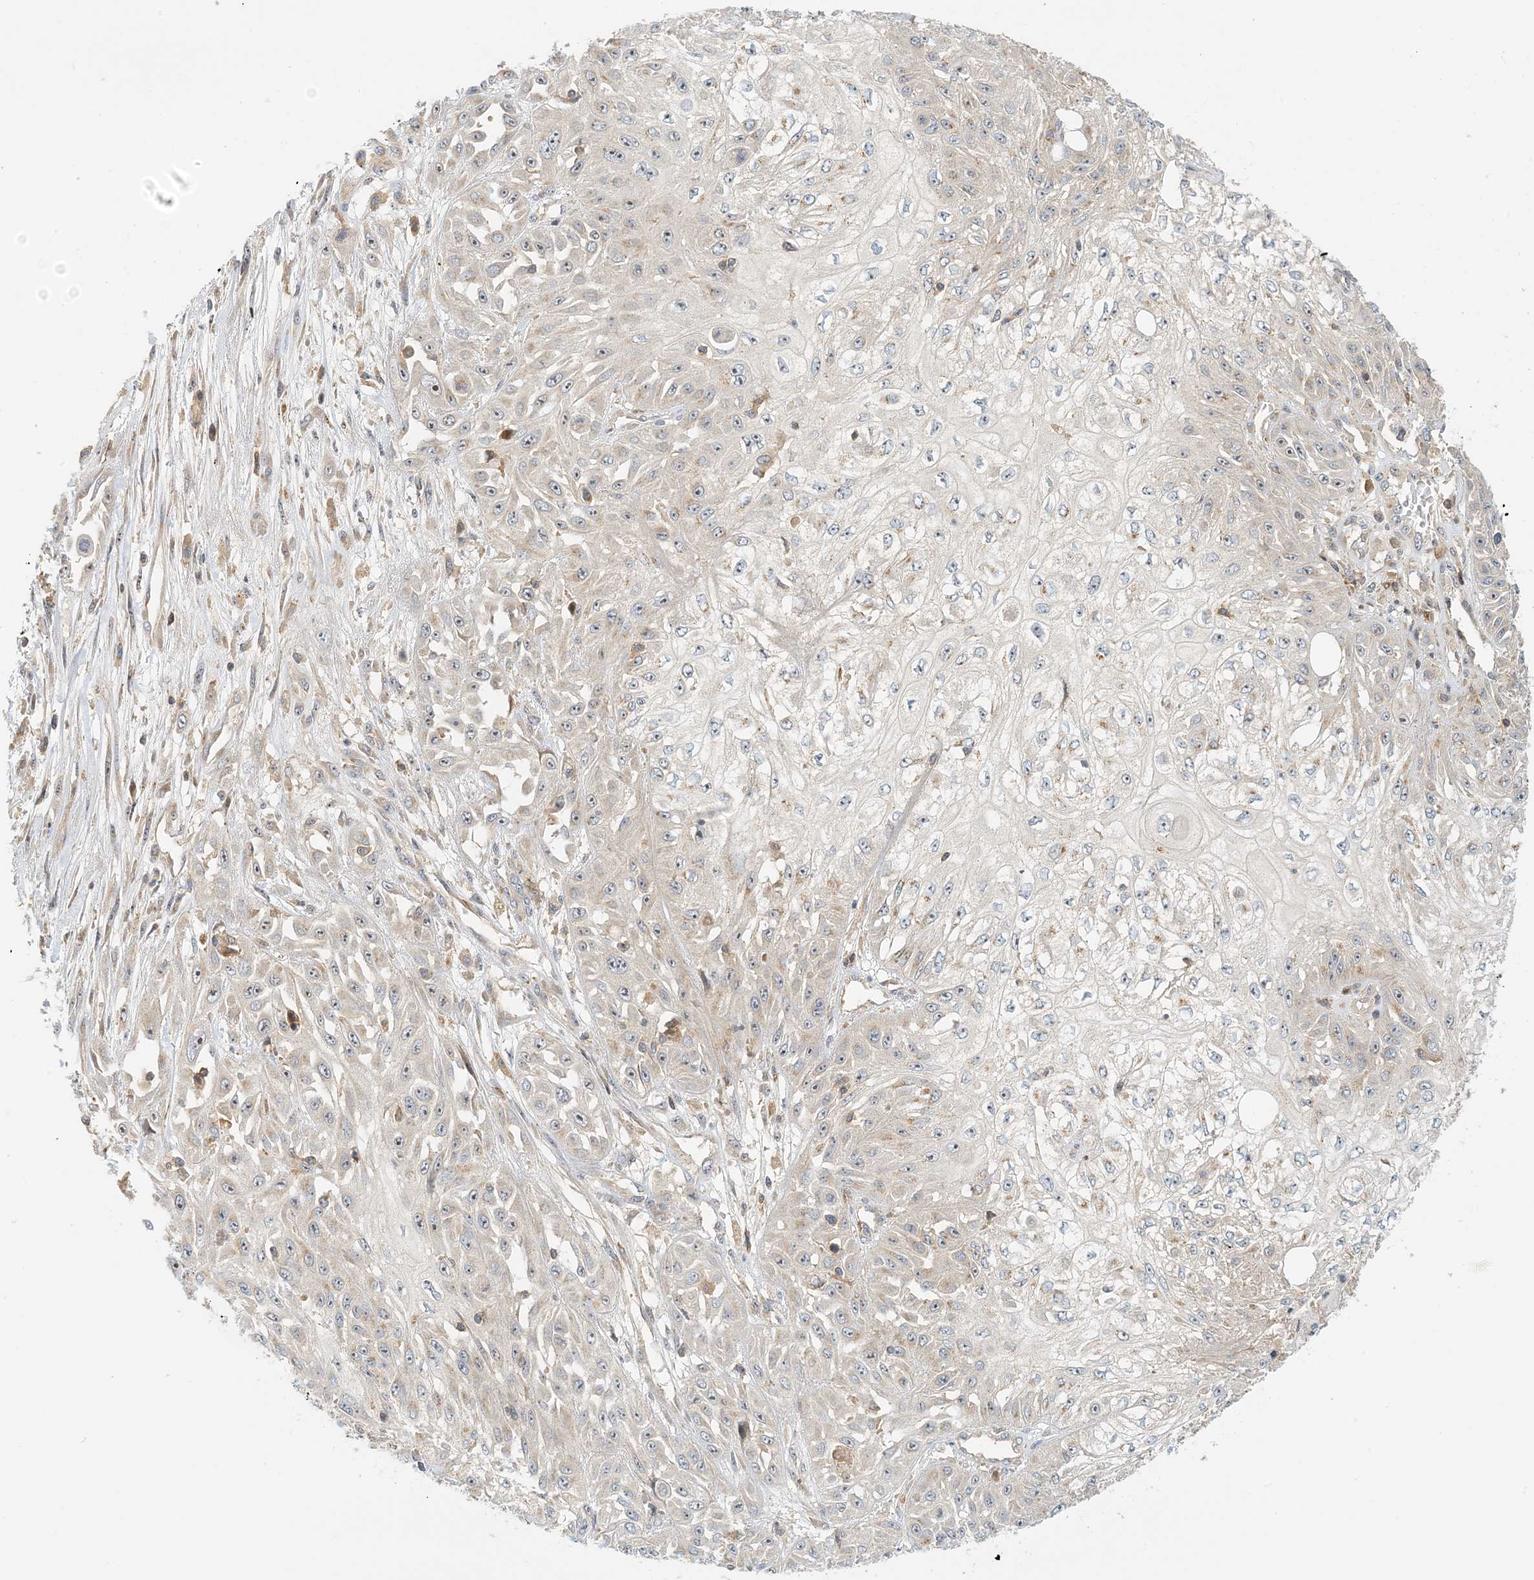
{"staining": {"intensity": "negative", "quantity": "none", "location": "none"}, "tissue": "skin cancer", "cell_type": "Tumor cells", "image_type": "cancer", "snomed": [{"axis": "morphology", "description": "Squamous cell carcinoma, NOS"}, {"axis": "morphology", "description": "Squamous cell carcinoma, metastatic, NOS"}, {"axis": "topography", "description": "Skin"}, {"axis": "topography", "description": "Lymph node"}], "caption": "Metastatic squamous cell carcinoma (skin) was stained to show a protein in brown. There is no significant staining in tumor cells.", "gene": "COLEC11", "patient": {"sex": "male", "age": 75}}